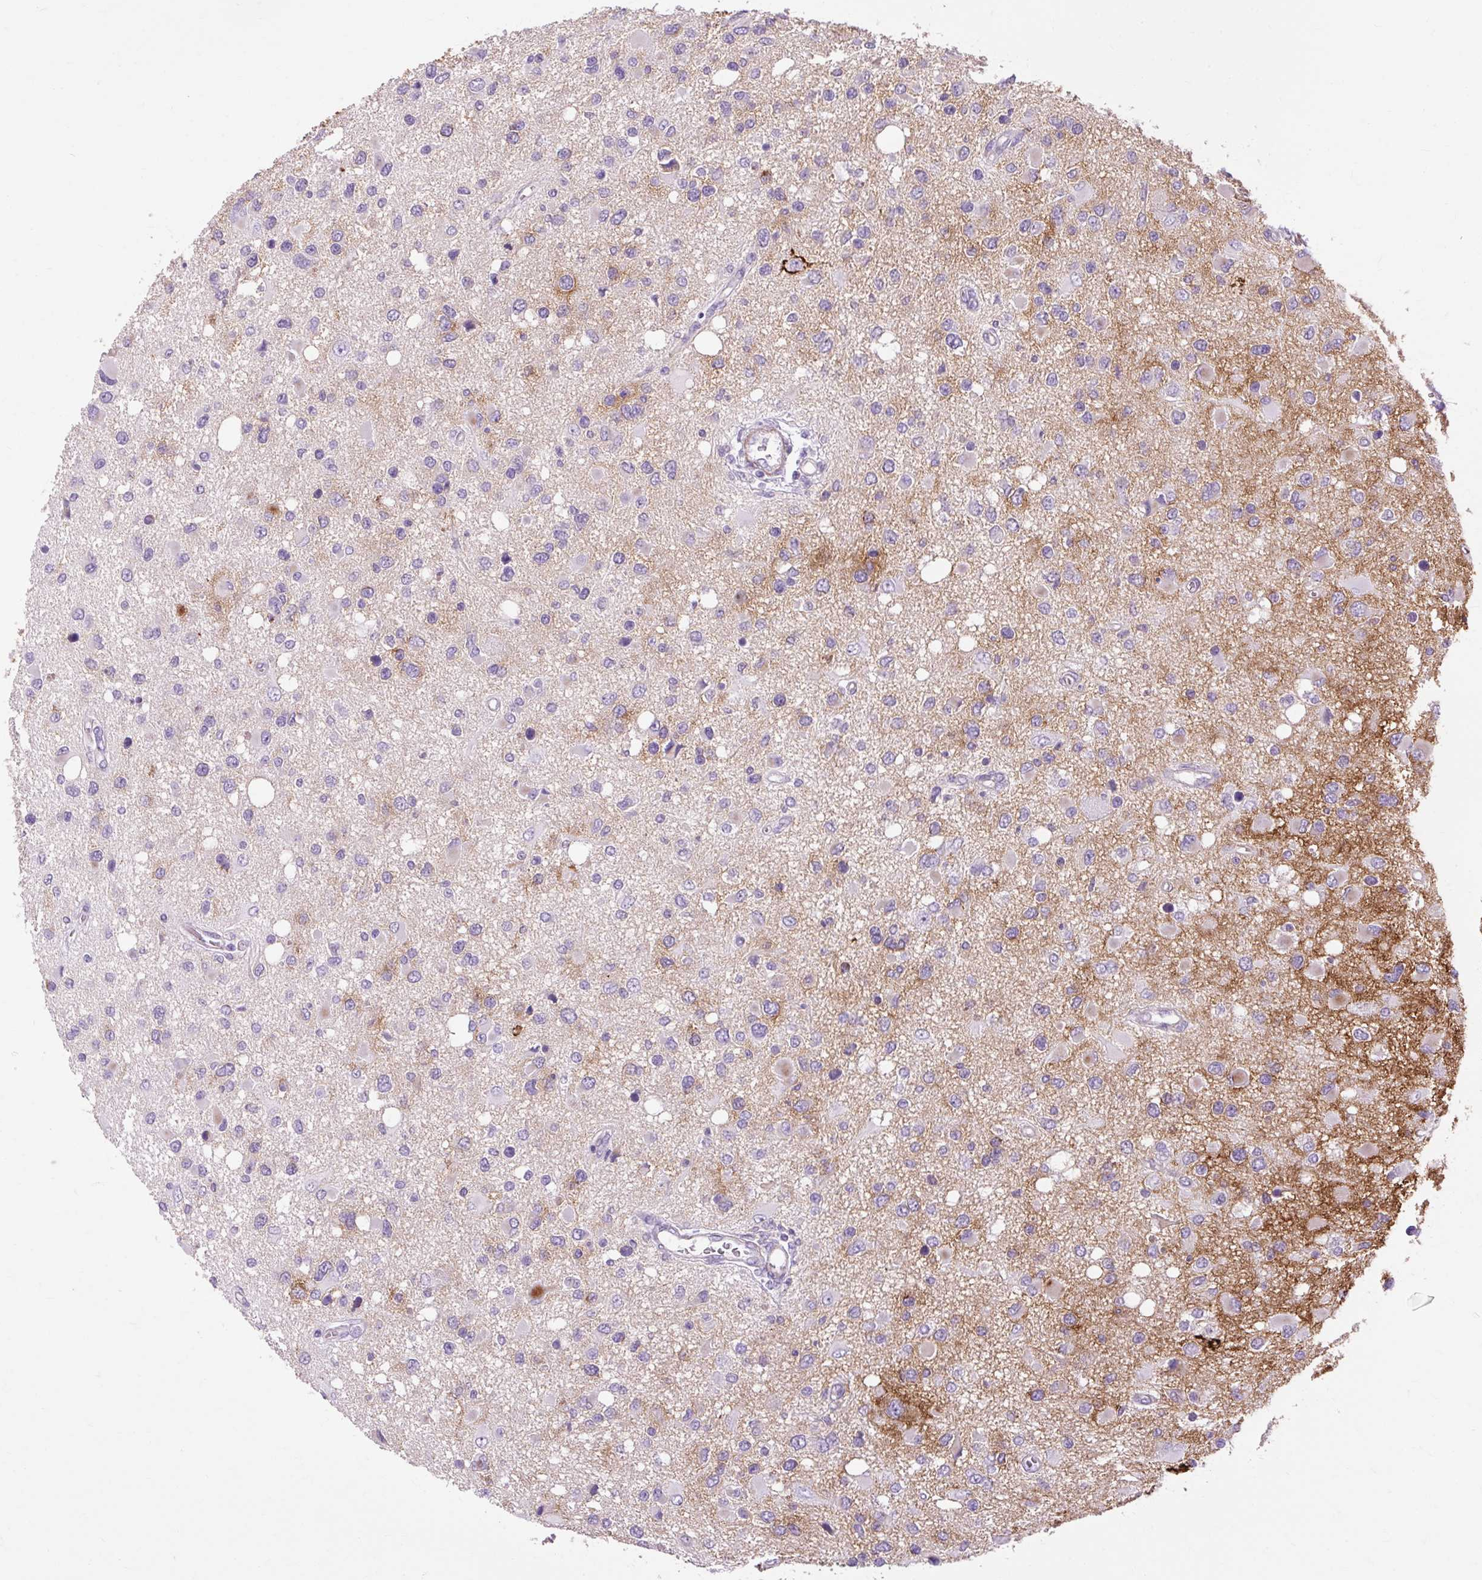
{"staining": {"intensity": "negative", "quantity": "none", "location": "none"}, "tissue": "glioma", "cell_type": "Tumor cells", "image_type": "cancer", "snomed": [{"axis": "morphology", "description": "Glioma, malignant, High grade"}, {"axis": "topography", "description": "Brain"}], "caption": "IHC image of glioma stained for a protein (brown), which exhibits no expression in tumor cells.", "gene": "OOEP", "patient": {"sex": "male", "age": 53}}